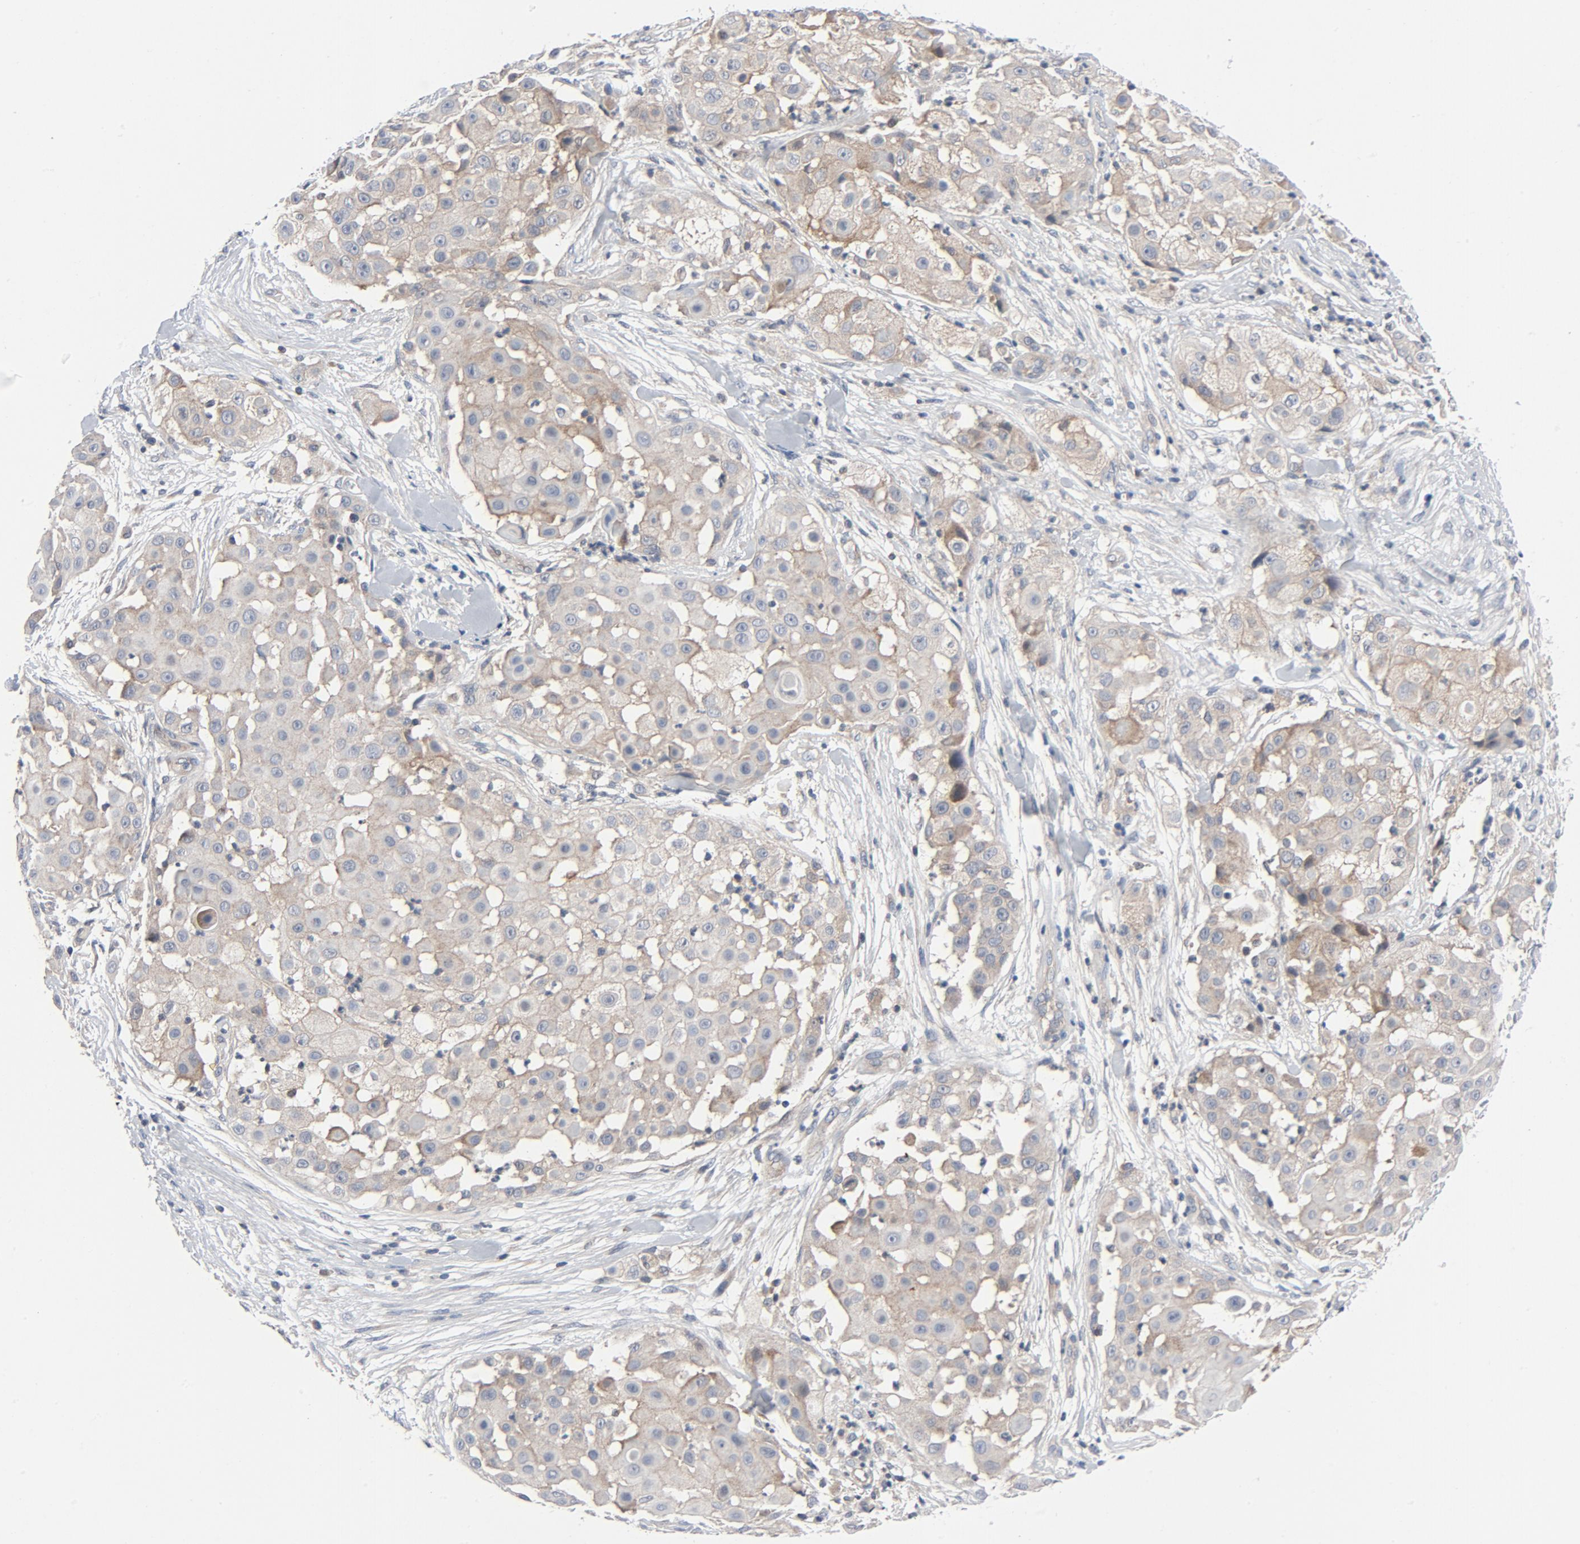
{"staining": {"intensity": "weak", "quantity": ">75%", "location": "cytoplasmic/membranous"}, "tissue": "skin cancer", "cell_type": "Tumor cells", "image_type": "cancer", "snomed": [{"axis": "morphology", "description": "Squamous cell carcinoma, NOS"}, {"axis": "topography", "description": "Skin"}], "caption": "A high-resolution image shows immunohistochemistry staining of skin cancer (squamous cell carcinoma), which exhibits weak cytoplasmic/membranous staining in approximately >75% of tumor cells. The staining was performed using DAB (3,3'-diaminobenzidine), with brown indicating positive protein expression. Nuclei are stained blue with hematoxylin.", "gene": "TSG101", "patient": {"sex": "female", "age": 57}}